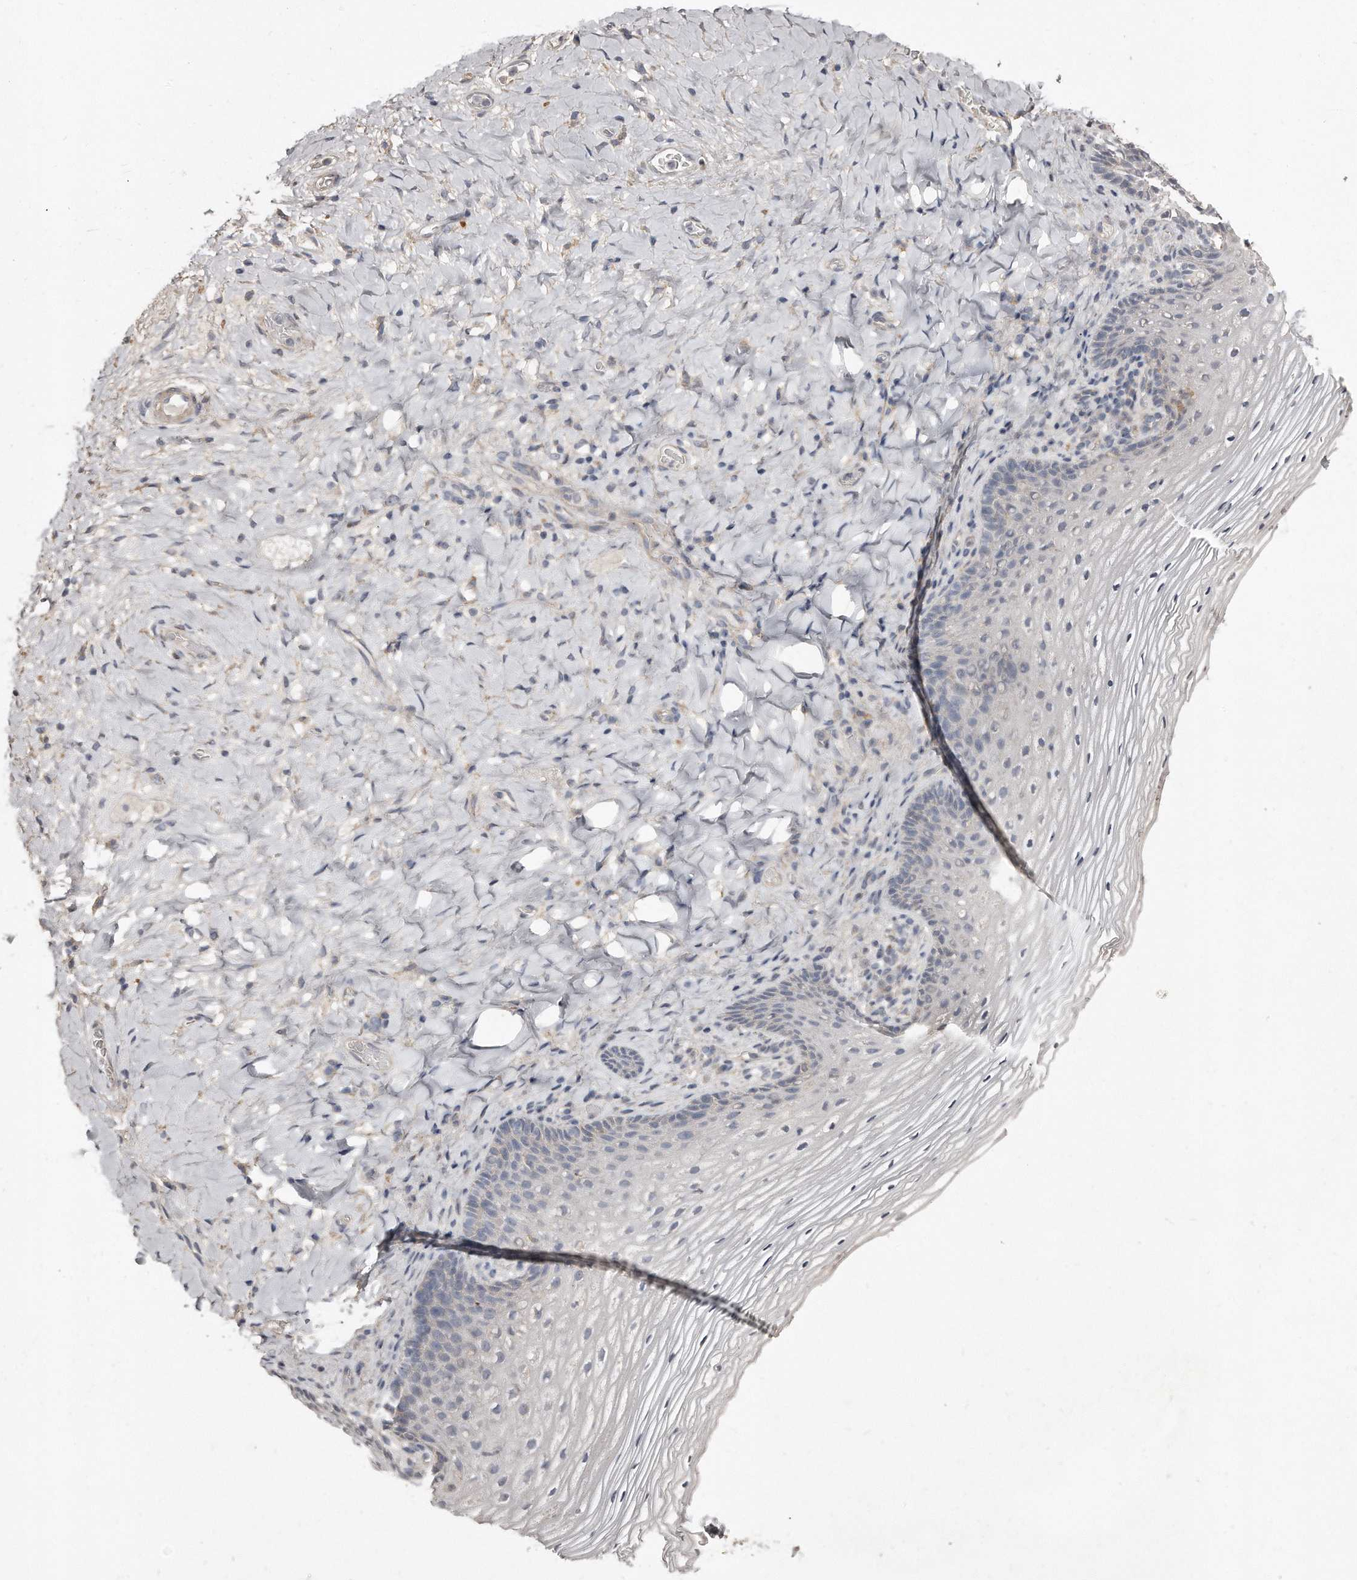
{"staining": {"intensity": "negative", "quantity": "none", "location": "none"}, "tissue": "vagina", "cell_type": "Squamous epithelial cells", "image_type": "normal", "snomed": [{"axis": "morphology", "description": "Normal tissue, NOS"}, {"axis": "topography", "description": "Vagina"}], "caption": "Protein analysis of benign vagina shows no significant staining in squamous epithelial cells.", "gene": "LMOD1", "patient": {"sex": "female", "age": 60}}